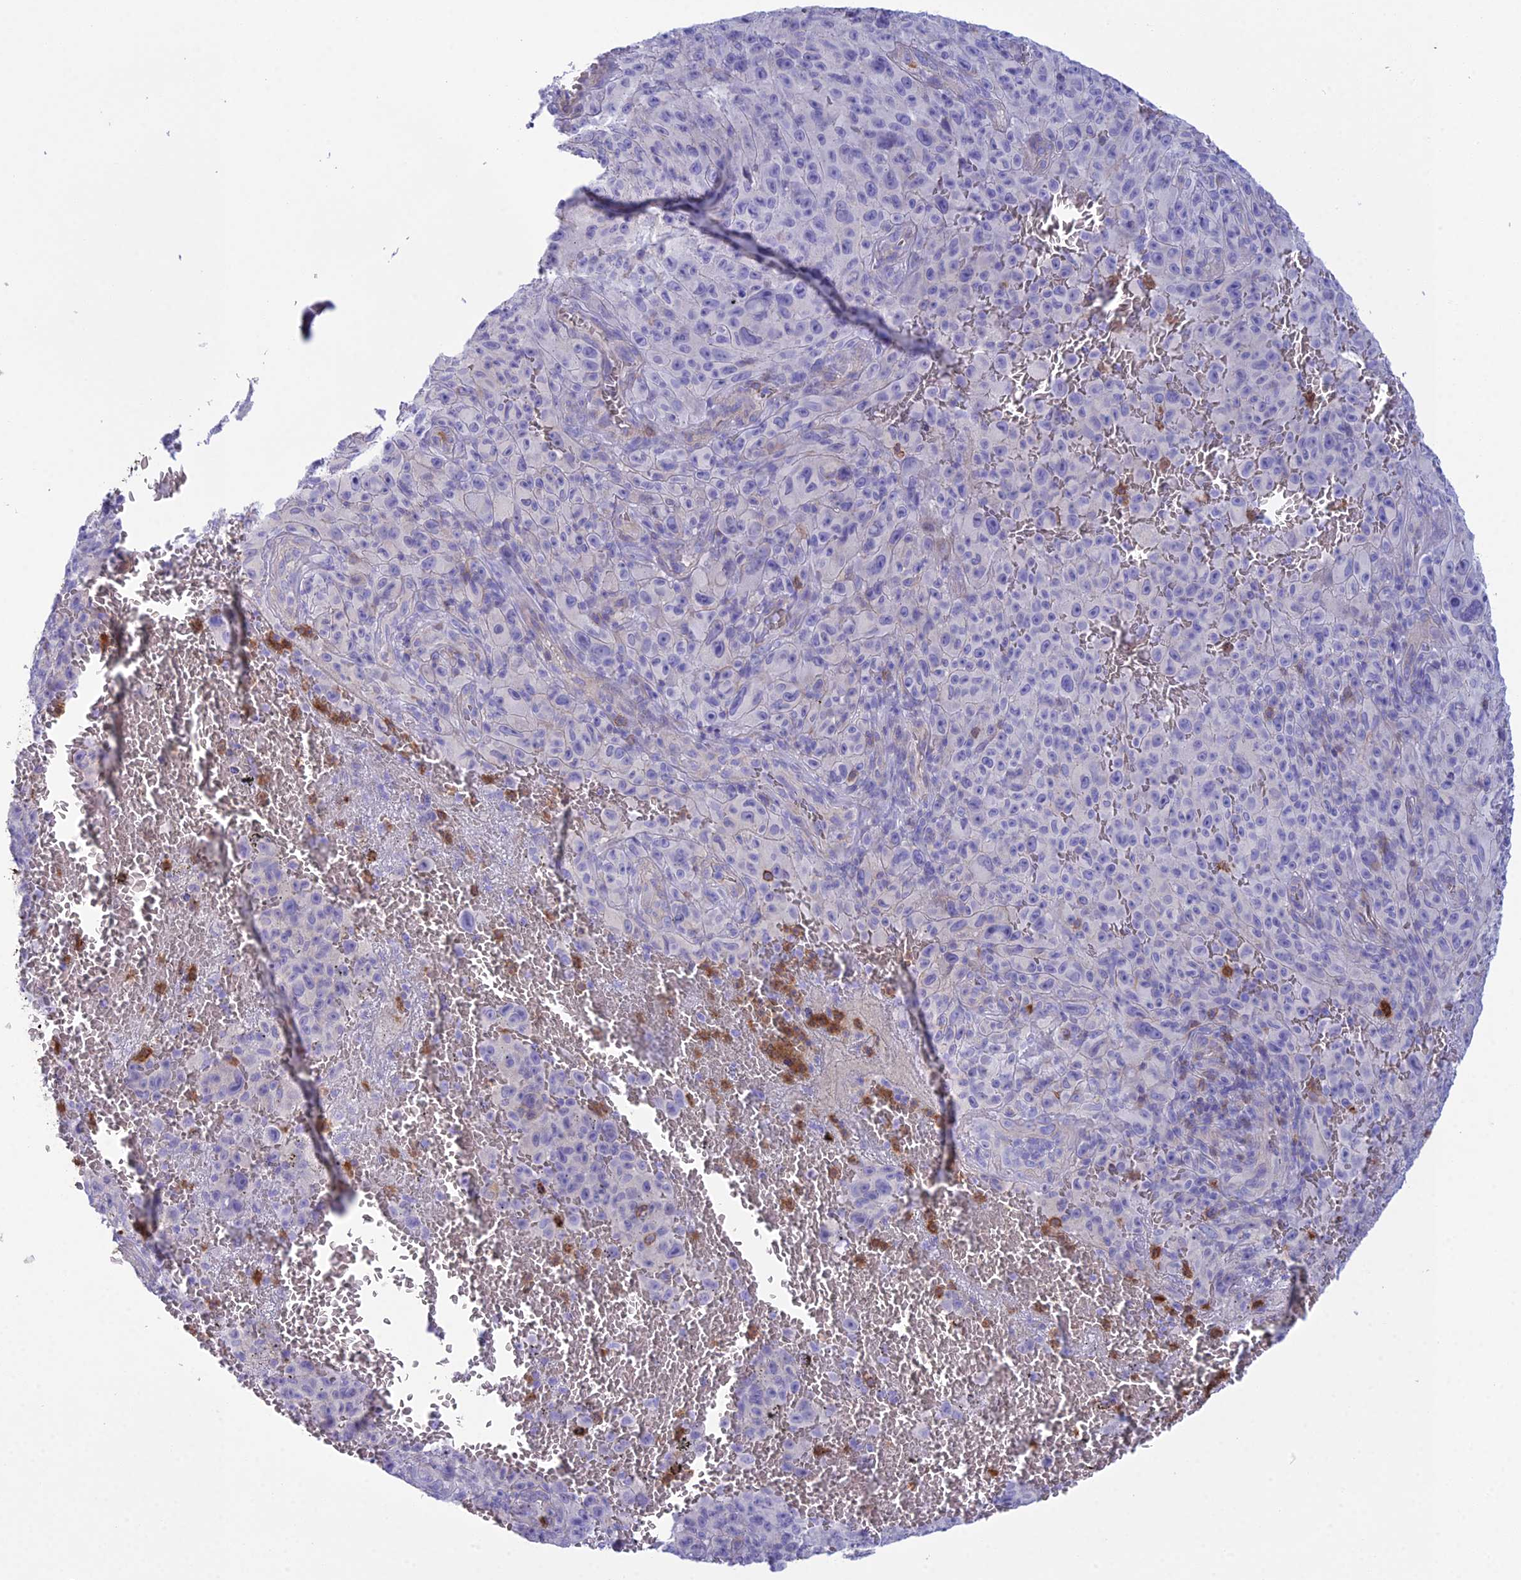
{"staining": {"intensity": "negative", "quantity": "none", "location": "none"}, "tissue": "melanoma", "cell_type": "Tumor cells", "image_type": "cancer", "snomed": [{"axis": "morphology", "description": "Malignant melanoma, NOS"}, {"axis": "topography", "description": "Skin"}], "caption": "IHC image of malignant melanoma stained for a protein (brown), which demonstrates no staining in tumor cells. (Stains: DAB immunohistochemistry (IHC) with hematoxylin counter stain, Microscopy: brightfield microscopy at high magnification).", "gene": "OR1Q1", "patient": {"sex": "female", "age": 82}}